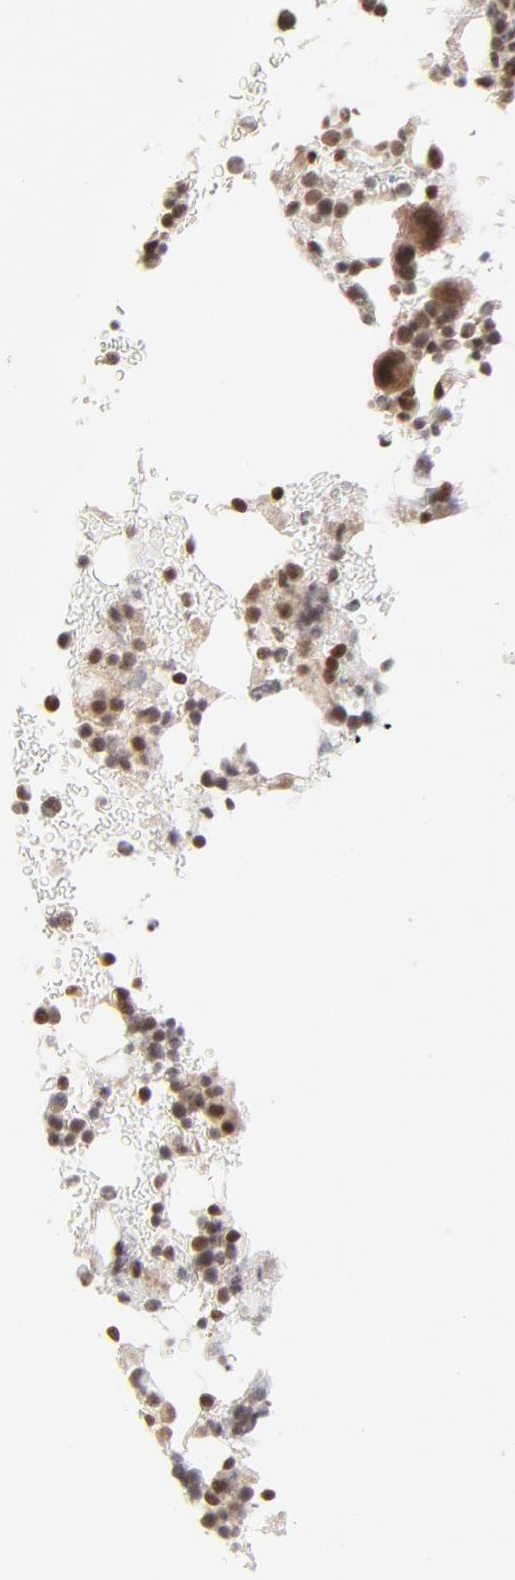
{"staining": {"intensity": "moderate", "quantity": "25%-75%", "location": "cytoplasmic/membranous,nuclear"}, "tissue": "bone marrow", "cell_type": "Hematopoietic cells", "image_type": "normal", "snomed": [{"axis": "morphology", "description": "Normal tissue, NOS"}, {"axis": "topography", "description": "Bone marrow"}], "caption": "Bone marrow stained with a brown dye displays moderate cytoplasmic/membranous,nuclear positive expression in about 25%-75% of hematopoietic cells.", "gene": "ARIH1", "patient": {"sex": "male", "age": 17}}